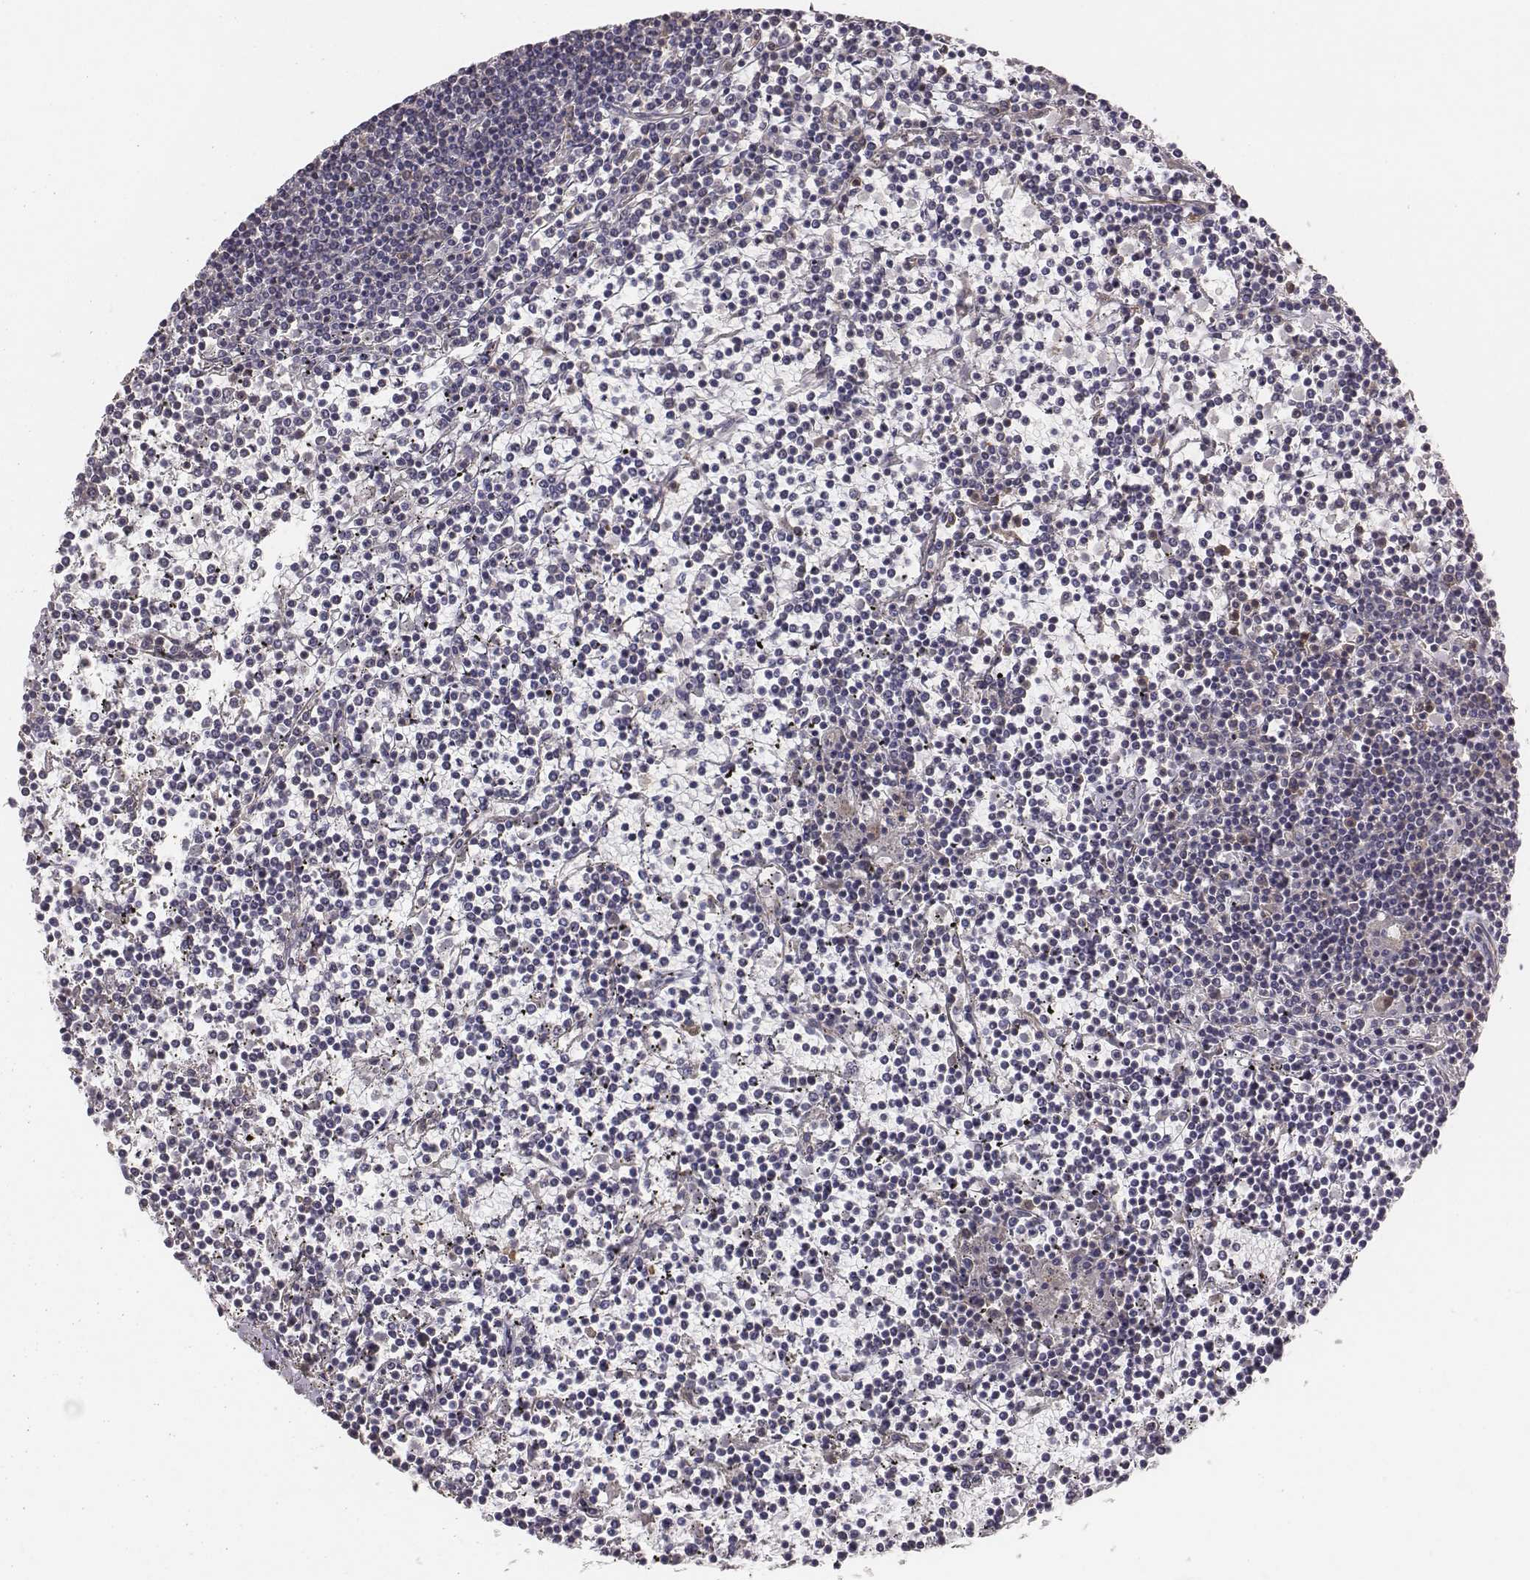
{"staining": {"intensity": "negative", "quantity": "none", "location": "none"}, "tissue": "lymphoma", "cell_type": "Tumor cells", "image_type": "cancer", "snomed": [{"axis": "morphology", "description": "Malignant lymphoma, non-Hodgkin's type, Low grade"}, {"axis": "topography", "description": "Spleen"}], "caption": "This histopathology image is of malignant lymphoma, non-Hodgkin's type (low-grade) stained with immunohistochemistry (IHC) to label a protein in brown with the nuclei are counter-stained blue. There is no expression in tumor cells. The staining is performed using DAB brown chromogen with nuclei counter-stained in using hematoxylin.", "gene": "CAD", "patient": {"sex": "female", "age": 19}}